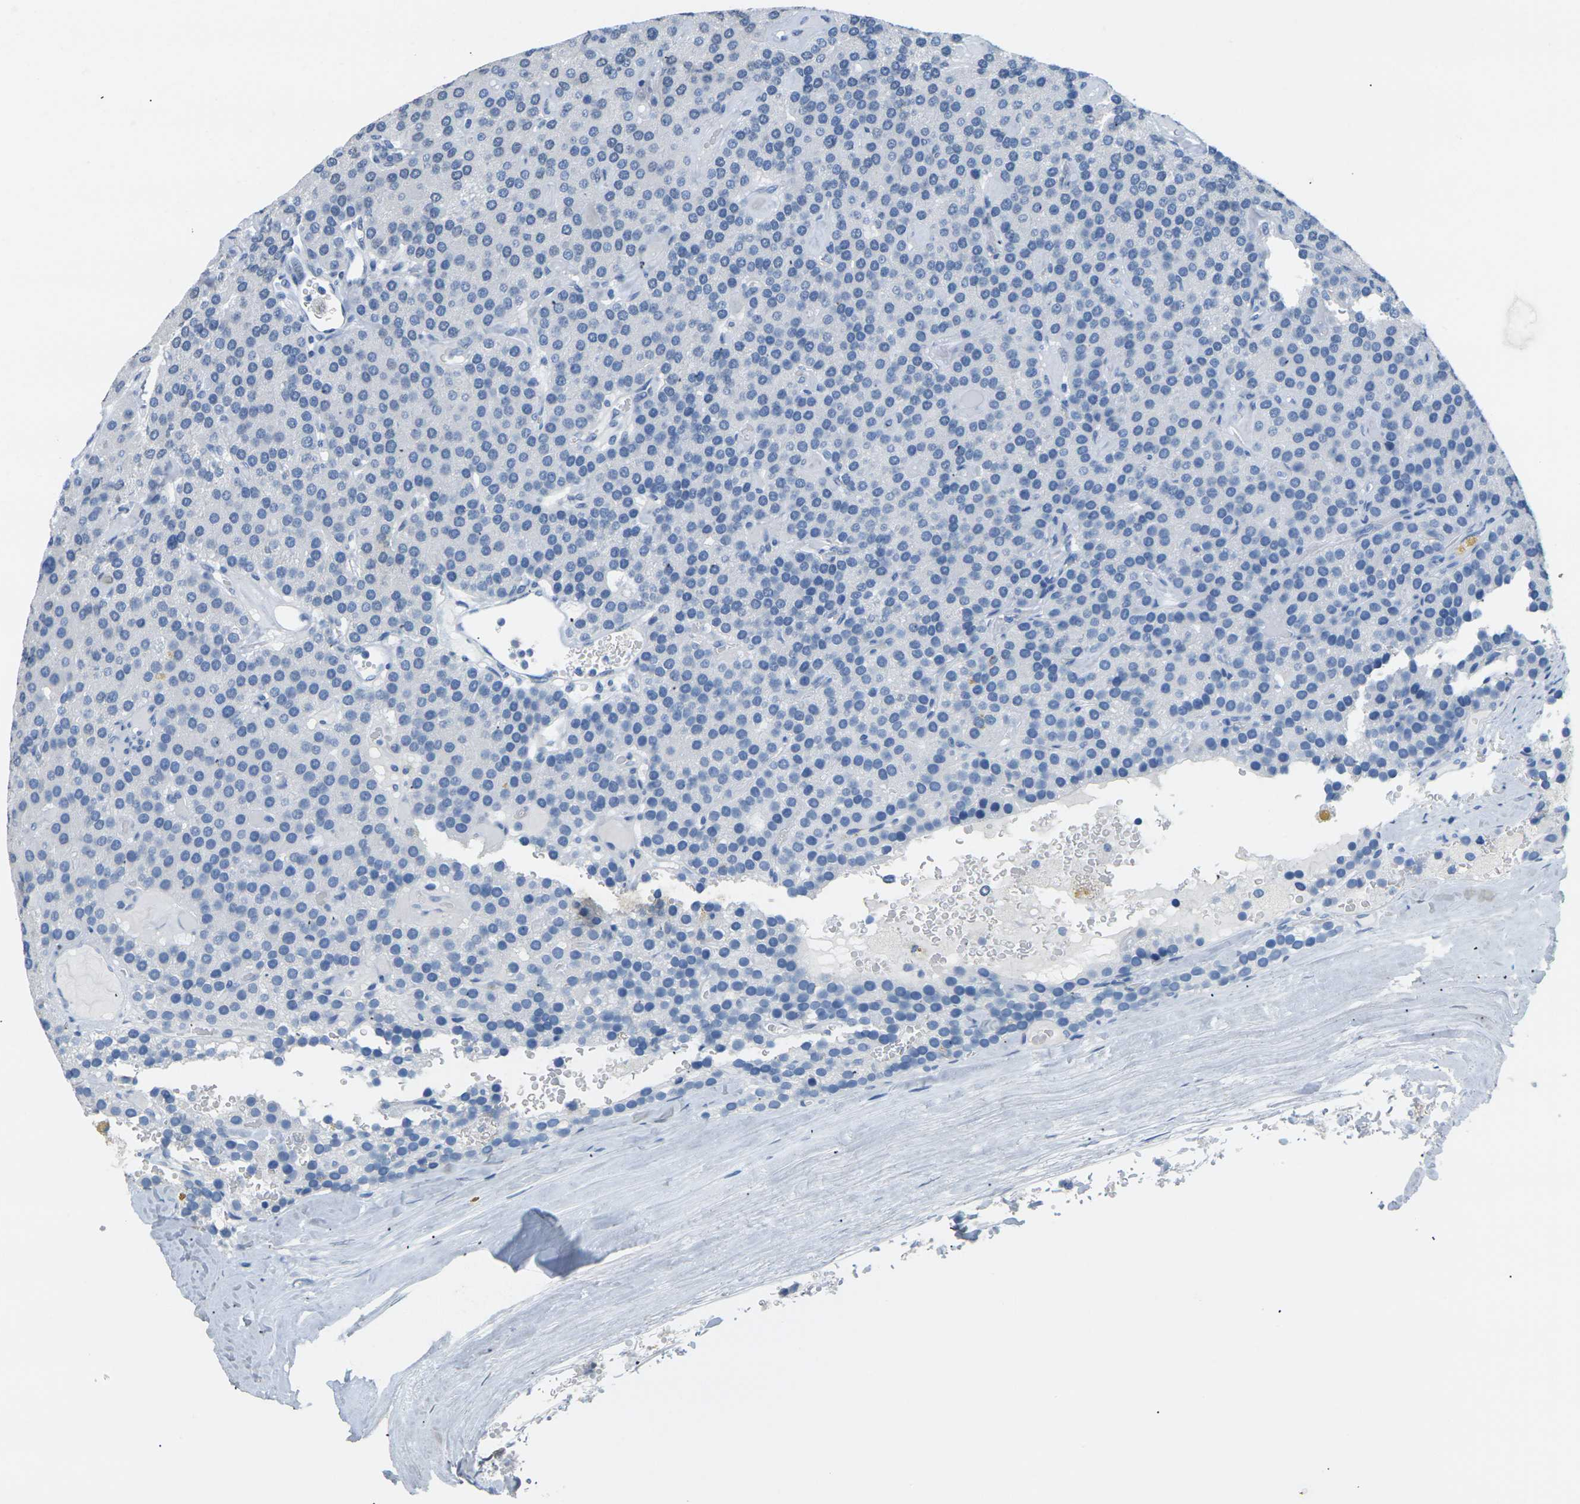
{"staining": {"intensity": "negative", "quantity": "none", "location": "none"}, "tissue": "parathyroid gland", "cell_type": "Glandular cells", "image_type": "normal", "snomed": [{"axis": "morphology", "description": "Normal tissue, NOS"}, {"axis": "morphology", "description": "Adenoma, NOS"}, {"axis": "topography", "description": "Parathyroid gland"}], "caption": "There is no significant expression in glandular cells of parathyroid gland. (Brightfield microscopy of DAB (3,3'-diaminobenzidine) immunohistochemistry (IHC) at high magnification).", "gene": "CTAG1A", "patient": {"sex": "female", "age": 86}}